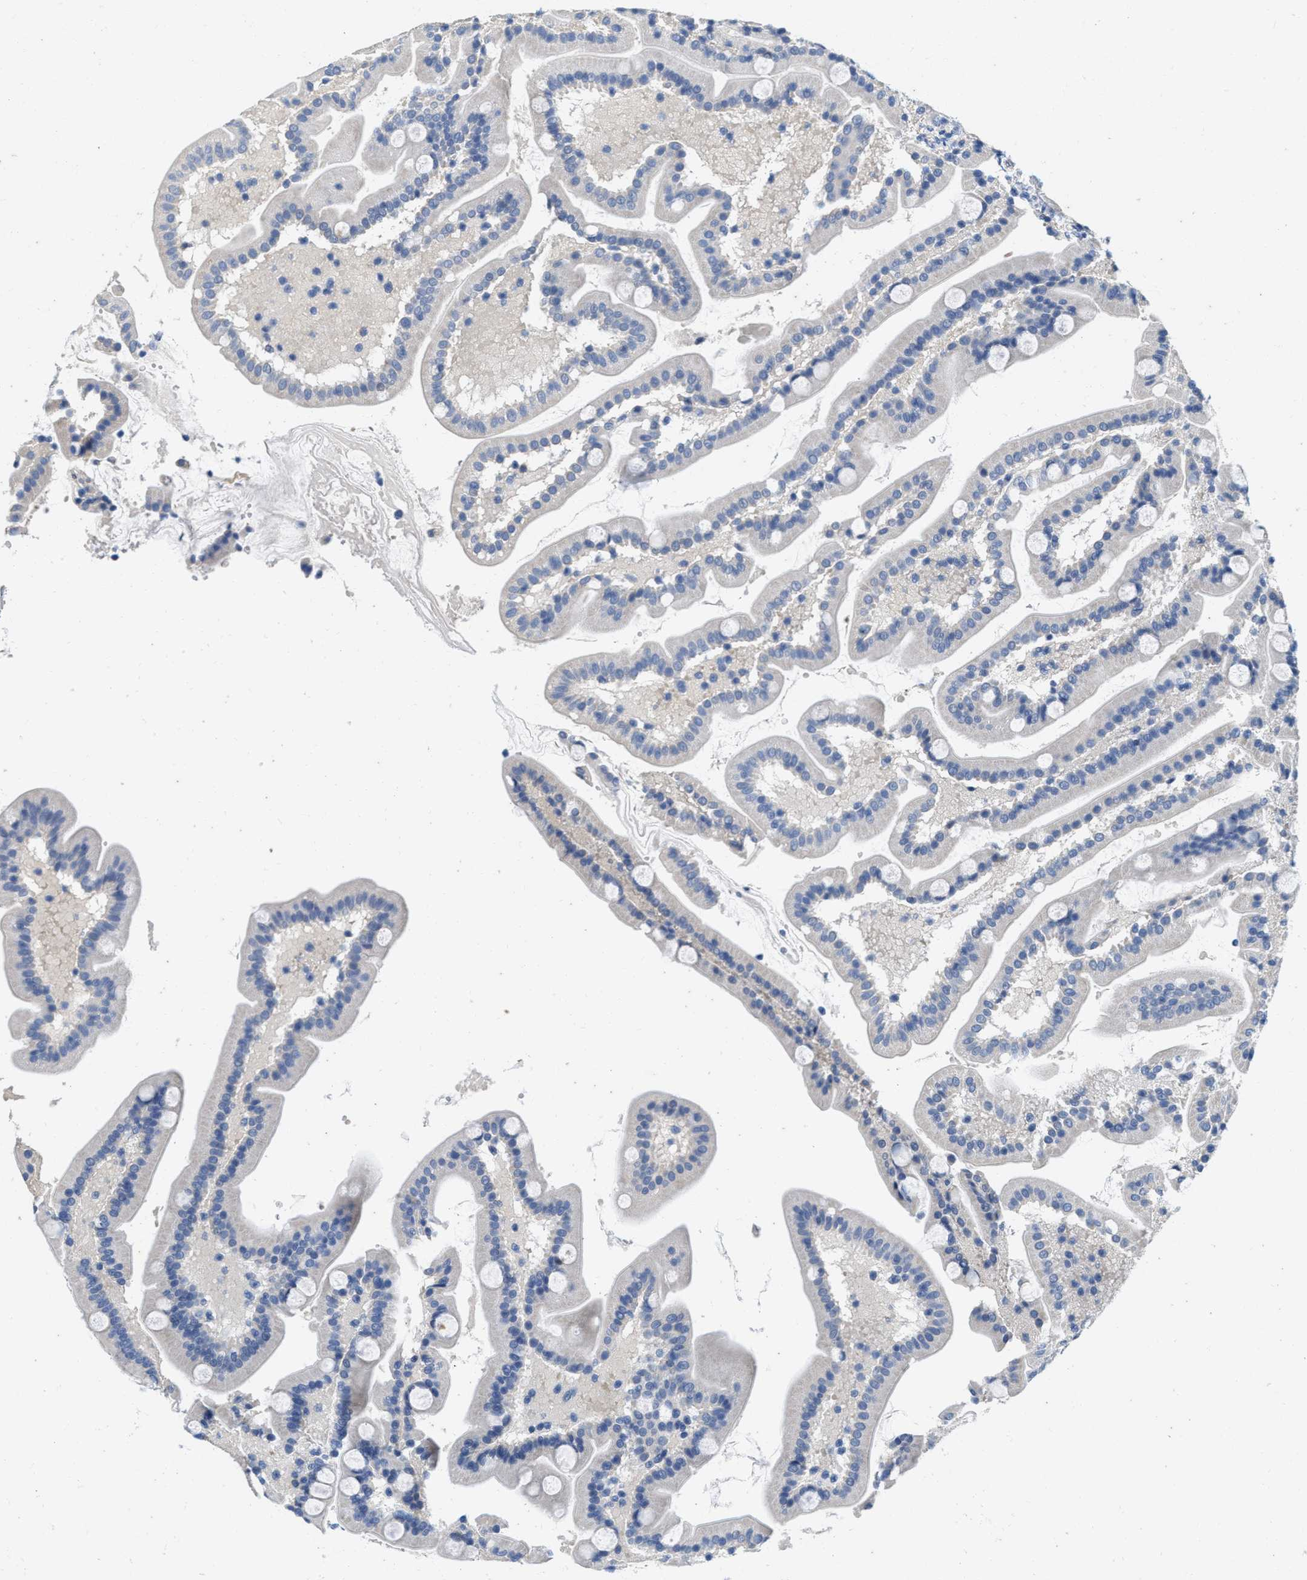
{"staining": {"intensity": "negative", "quantity": "none", "location": "none"}, "tissue": "duodenum", "cell_type": "Glandular cells", "image_type": "normal", "snomed": [{"axis": "morphology", "description": "Normal tissue, NOS"}, {"axis": "topography", "description": "Duodenum"}], "caption": "The micrograph displays no staining of glandular cells in benign duodenum.", "gene": "ABCB11", "patient": {"sex": "male", "age": 54}}